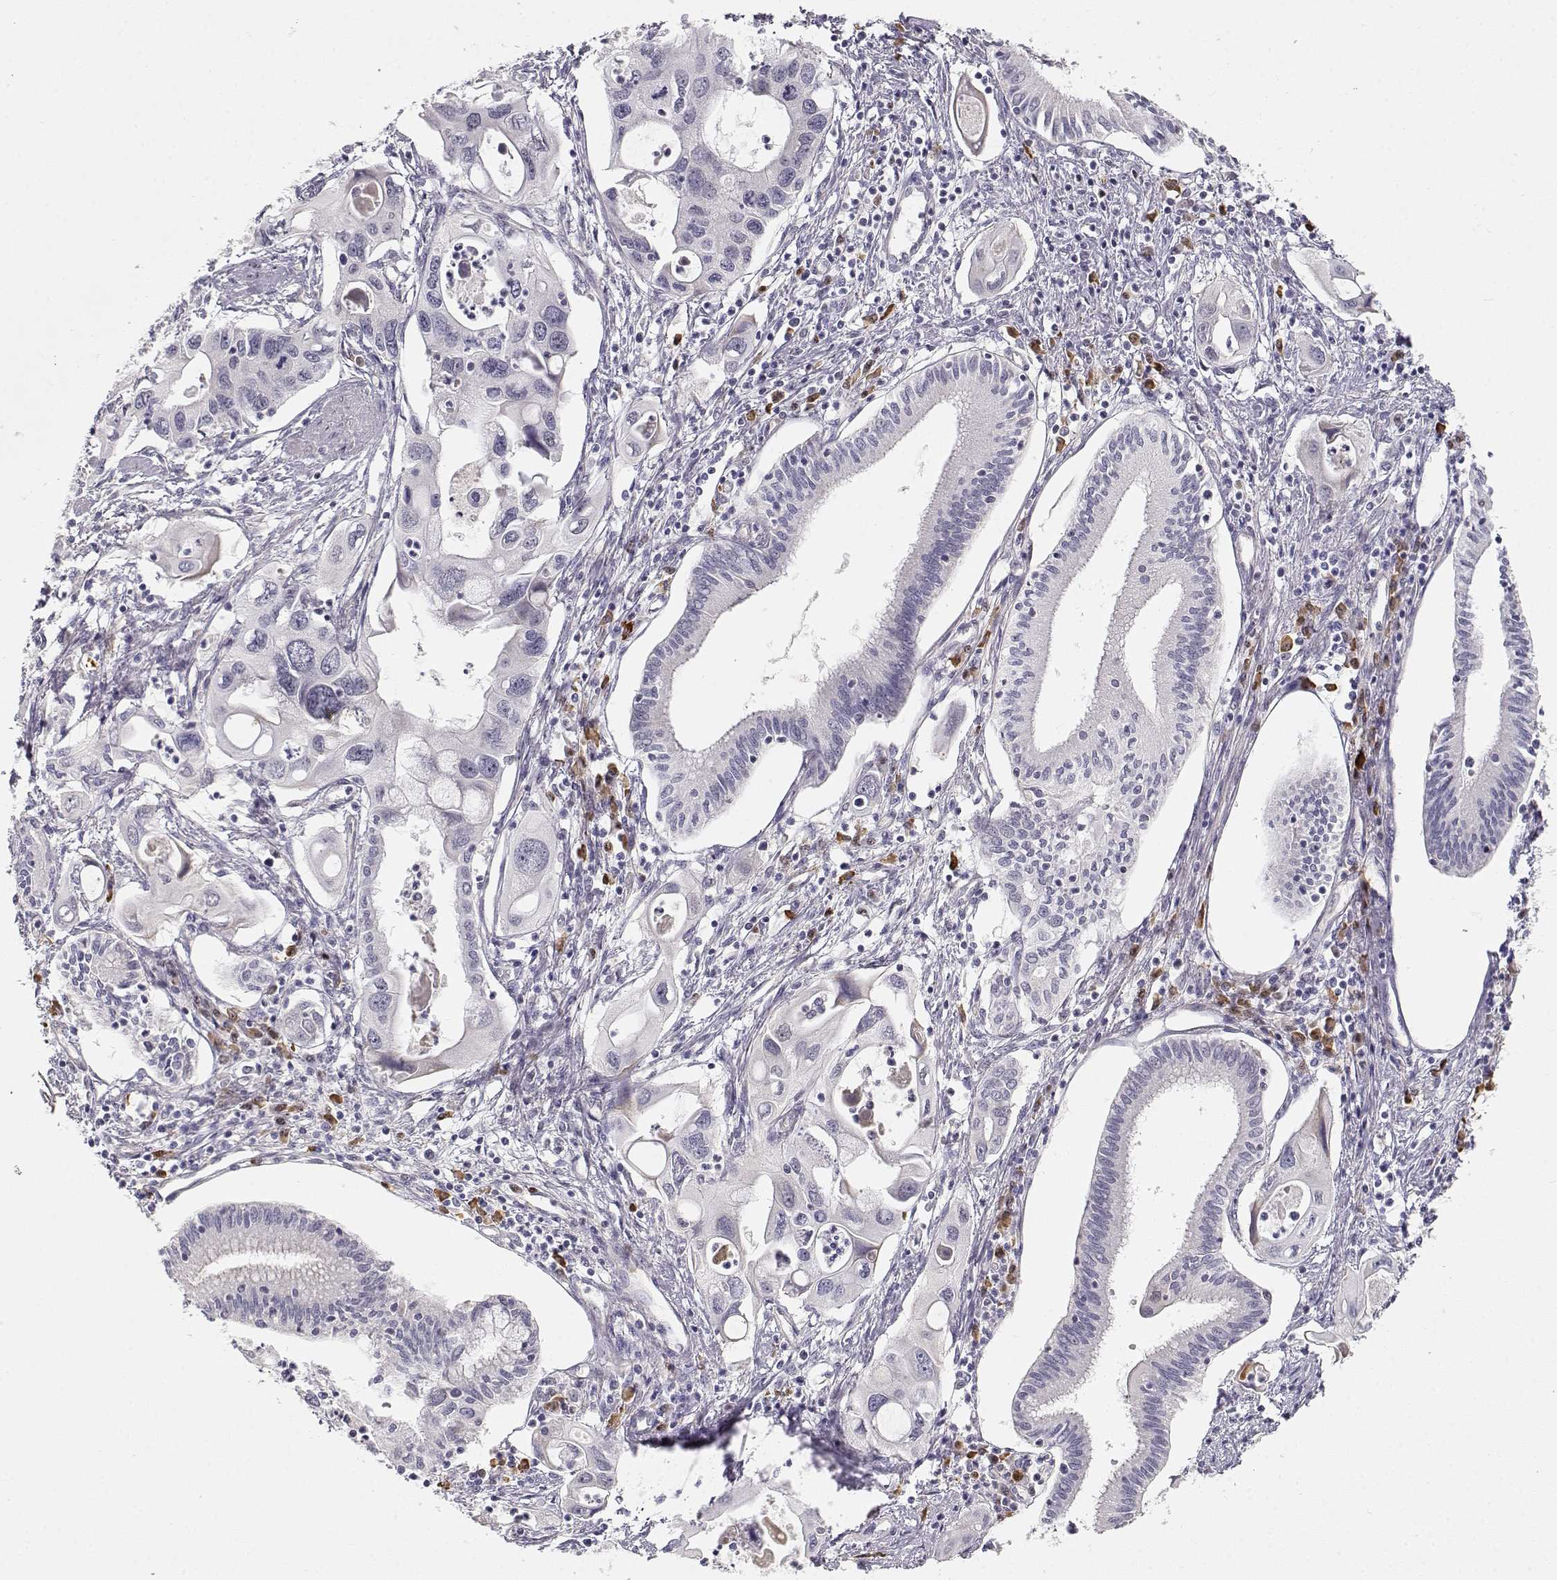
{"staining": {"intensity": "negative", "quantity": "none", "location": "none"}, "tissue": "pancreatic cancer", "cell_type": "Tumor cells", "image_type": "cancer", "snomed": [{"axis": "morphology", "description": "Adenocarcinoma, NOS"}, {"axis": "topography", "description": "Pancreas"}], "caption": "A photomicrograph of human adenocarcinoma (pancreatic) is negative for staining in tumor cells.", "gene": "EAF2", "patient": {"sex": "male", "age": 60}}